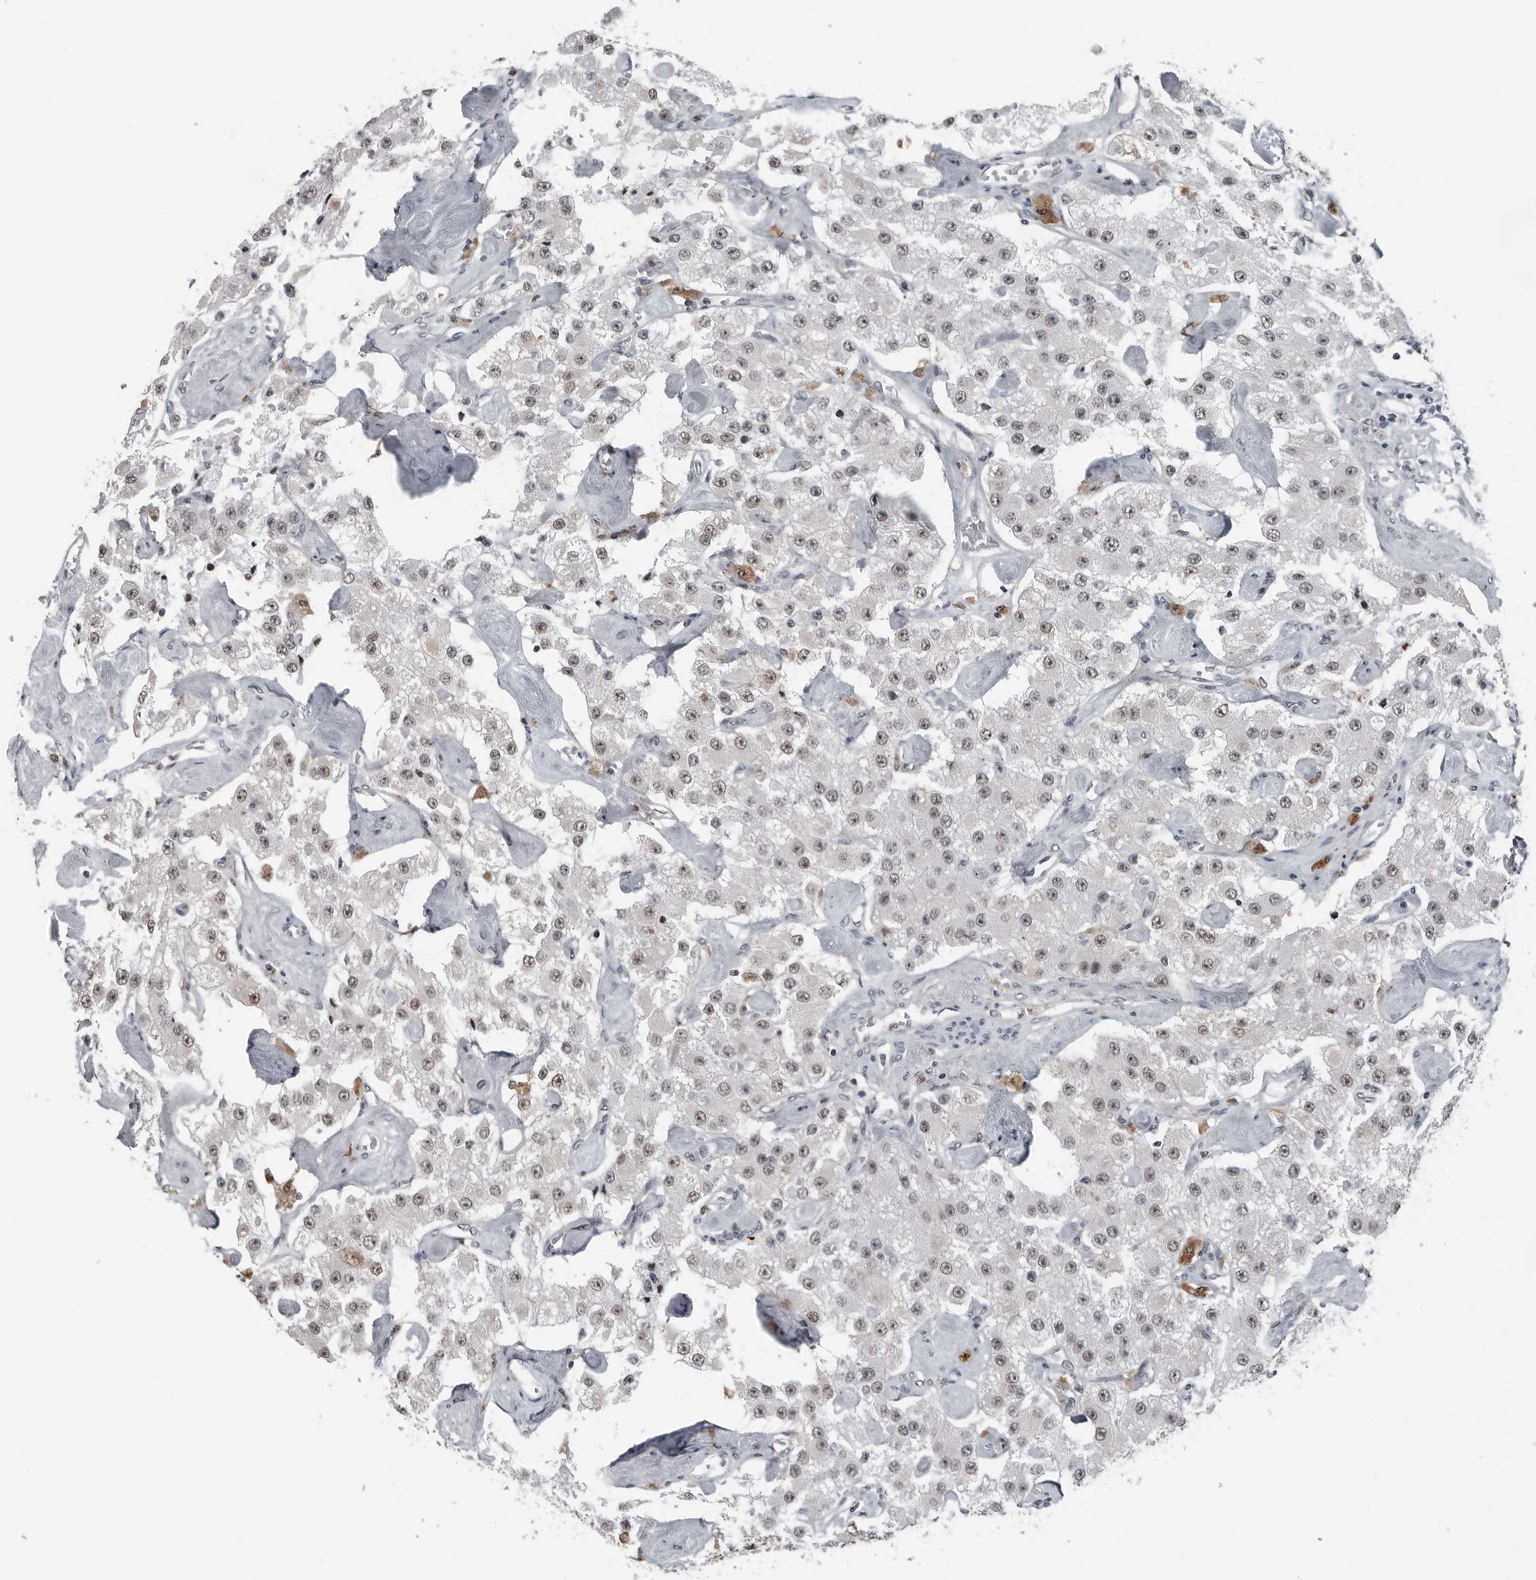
{"staining": {"intensity": "moderate", "quantity": ">75%", "location": "nuclear"}, "tissue": "carcinoid", "cell_type": "Tumor cells", "image_type": "cancer", "snomed": [{"axis": "morphology", "description": "Carcinoid, malignant, NOS"}, {"axis": "topography", "description": "Pancreas"}], "caption": "Carcinoid stained with DAB immunohistochemistry (IHC) demonstrates medium levels of moderate nuclear staining in approximately >75% of tumor cells.", "gene": "AKR1A1", "patient": {"sex": "male", "age": 41}}